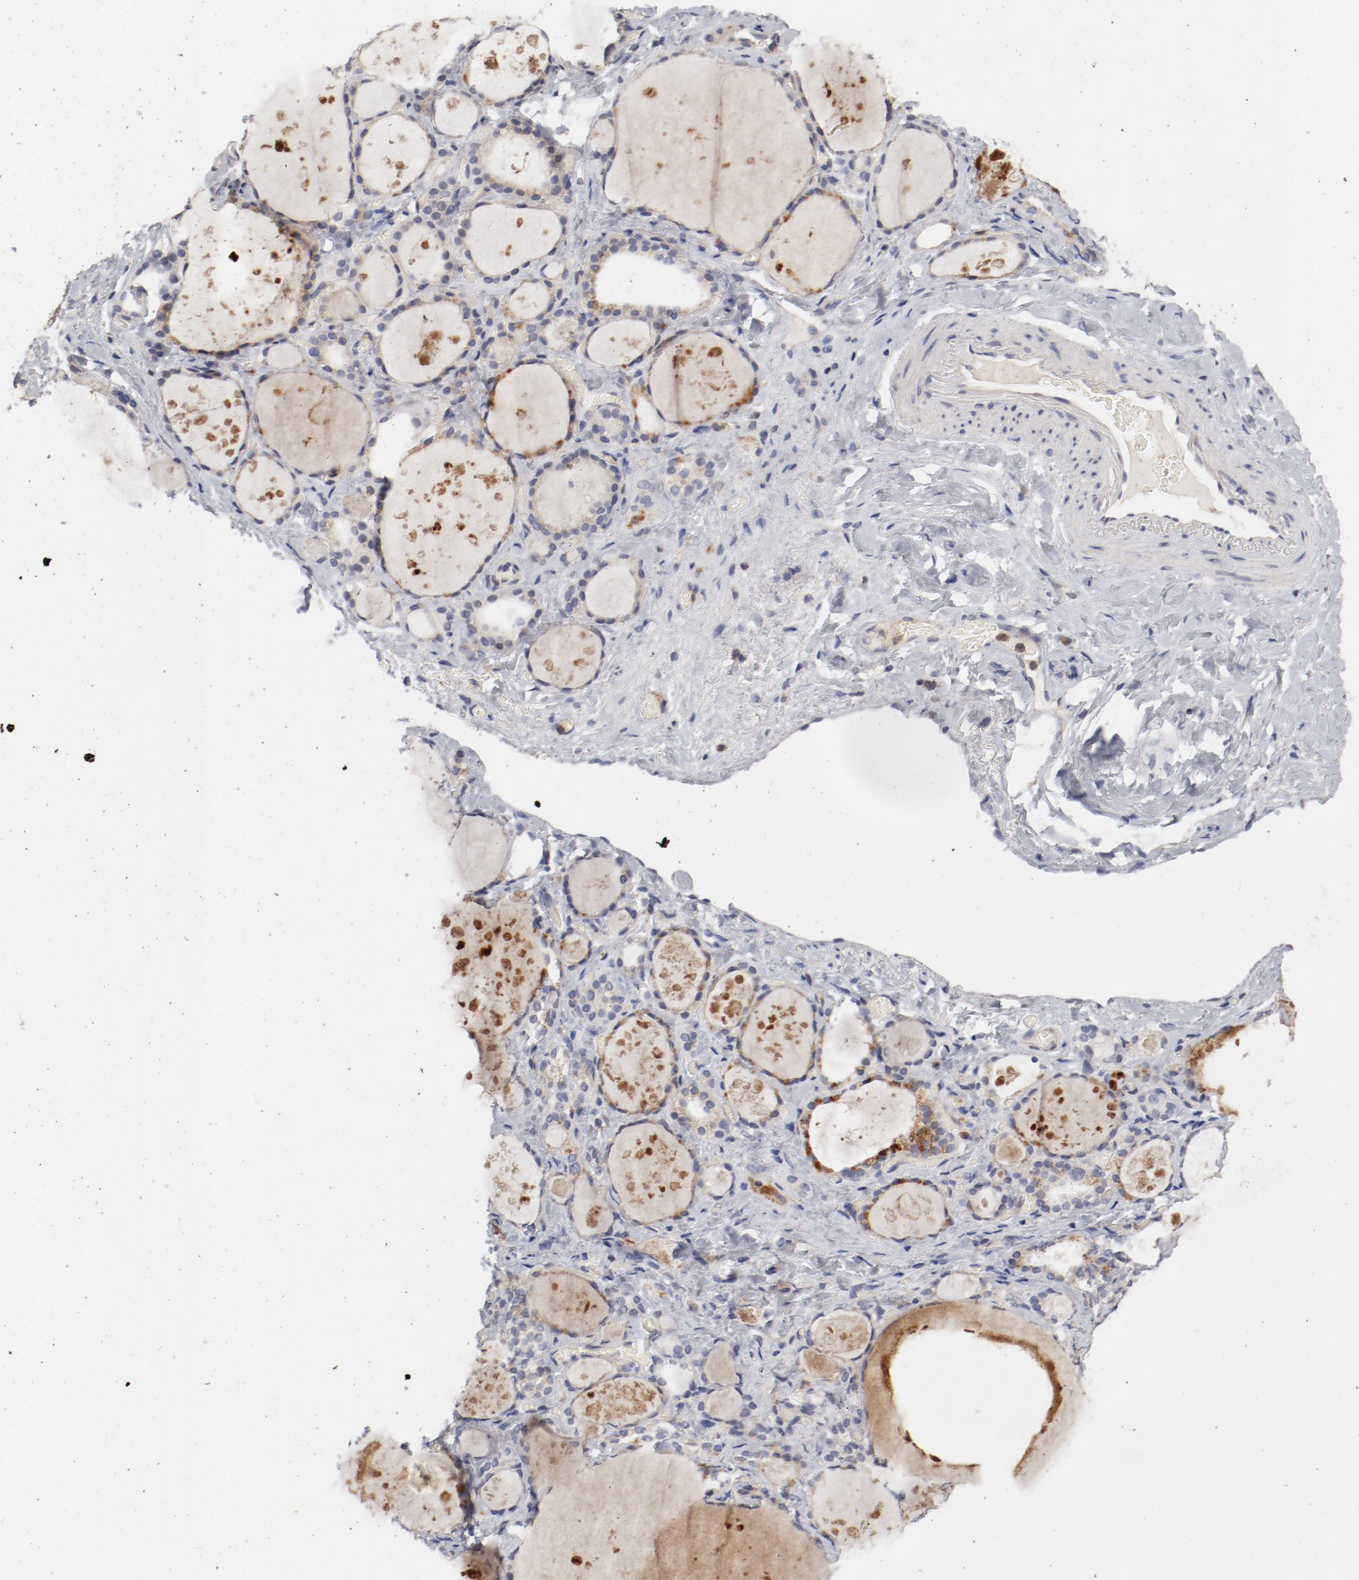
{"staining": {"intensity": "moderate", "quantity": "25%-75%", "location": "cytoplasmic/membranous"}, "tissue": "thyroid gland", "cell_type": "Glandular cells", "image_type": "normal", "snomed": [{"axis": "morphology", "description": "Normal tissue, NOS"}, {"axis": "topography", "description": "Thyroid gland"}], "caption": "Moderate cytoplasmic/membranous expression for a protein is seen in about 25%-75% of glandular cells of normal thyroid gland using IHC.", "gene": "CBL", "patient": {"sex": "female", "age": 75}}